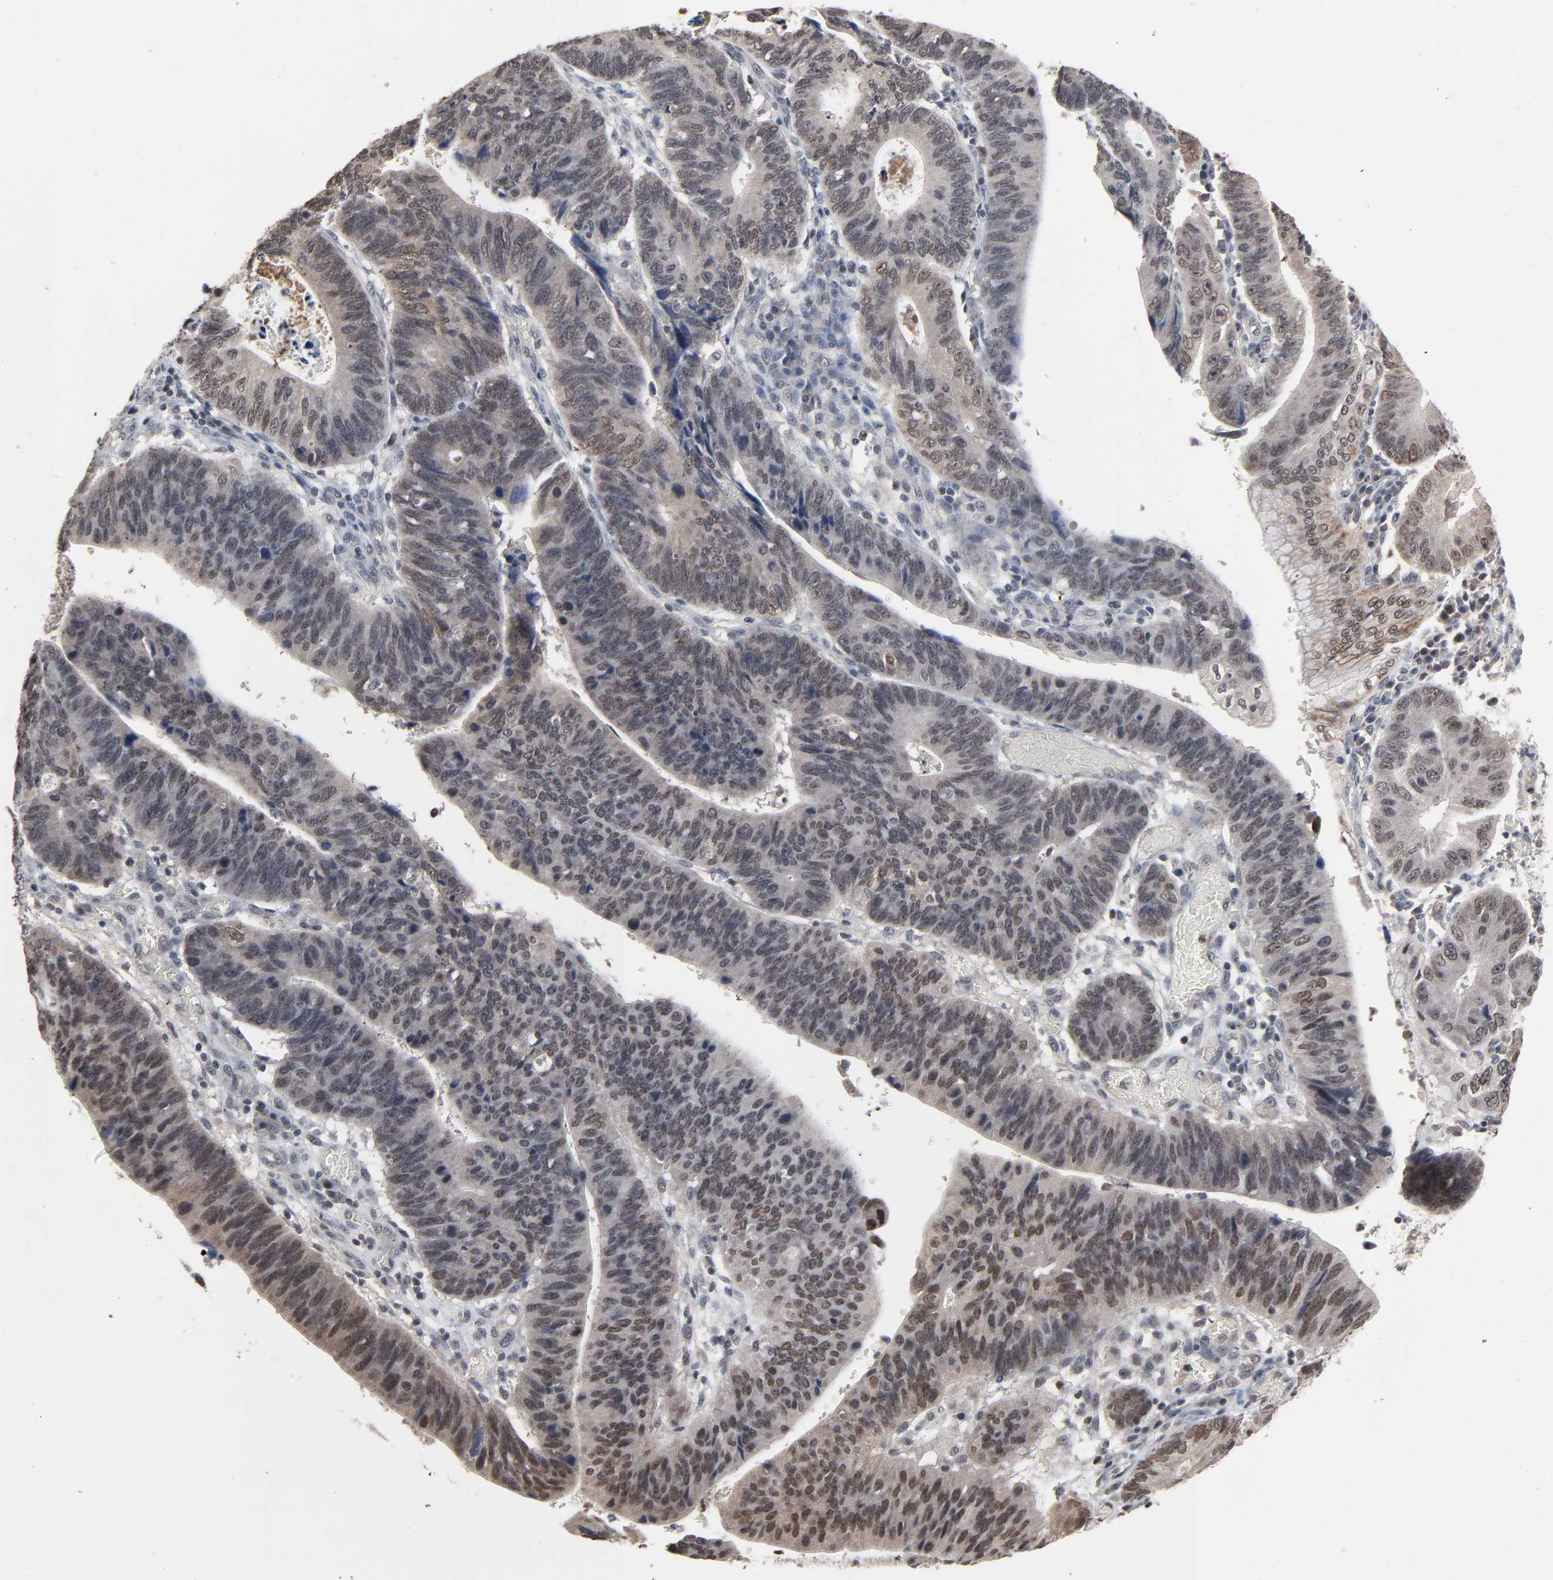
{"staining": {"intensity": "moderate", "quantity": "25%-75%", "location": "cytoplasmic/membranous"}, "tissue": "stomach cancer", "cell_type": "Tumor cells", "image_type": "cancer", "snomed": [{"axis": "morphology", "description": "Adenocarcinoma, NOS"}, {"axis": "topography", "description": "Stomach"}], "caption": "Stomach cancer stained with IHC shows moderate cytoplasmic/membranous expression in about 25%-75% of tumor cells.", "gene": "ZNF419", "patient": {"sex": "male", "age": 59}}